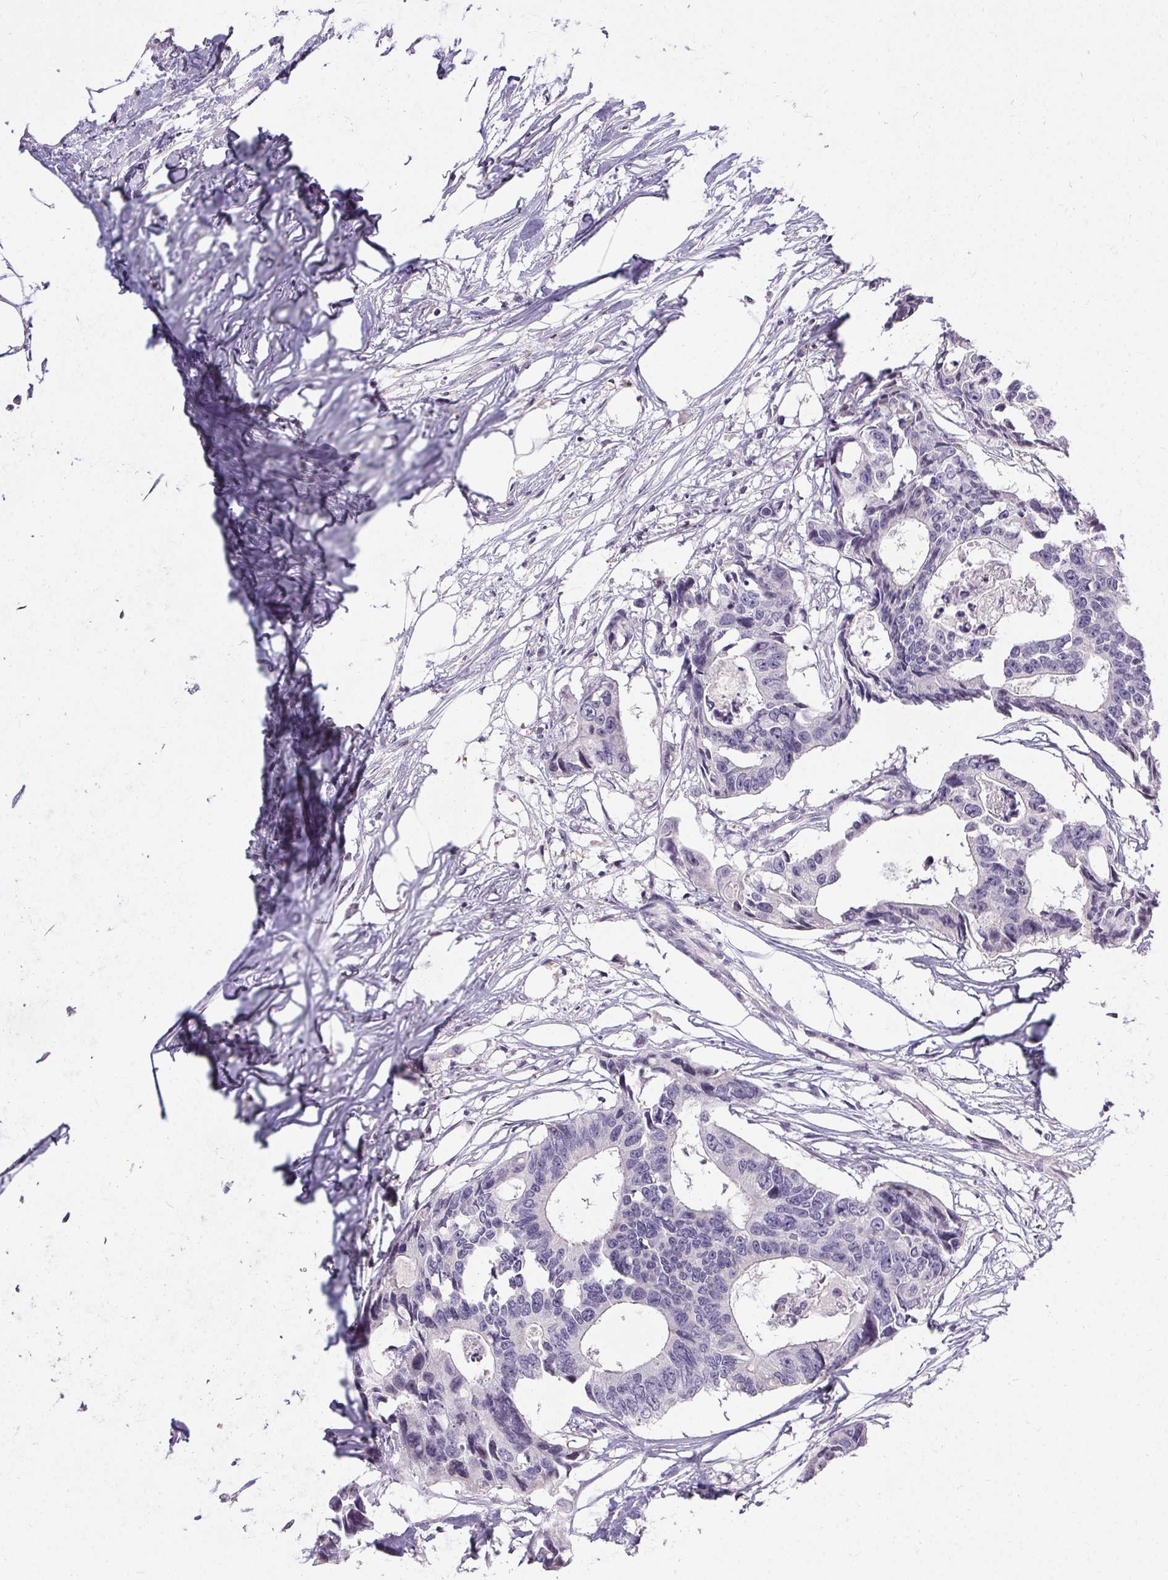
{"staining": {"intensity": "negative", "quantity": "none", "location": "none"}, "tissue": "colorectal cancer", "cell_type": "Tumor cells", "image_type": "cancer", "snomed": [{"axis": "morphology", "description": "Adenocarcinoma, NOS"}, {"axis": "topography", "description": "Rectum"}], "caption": "Tumor cells are negative for brown protein staining in colorectal cancer (adenocarcinoma).", "gene": "PMEL", "patient": {"sex": "male", "age": 57}}